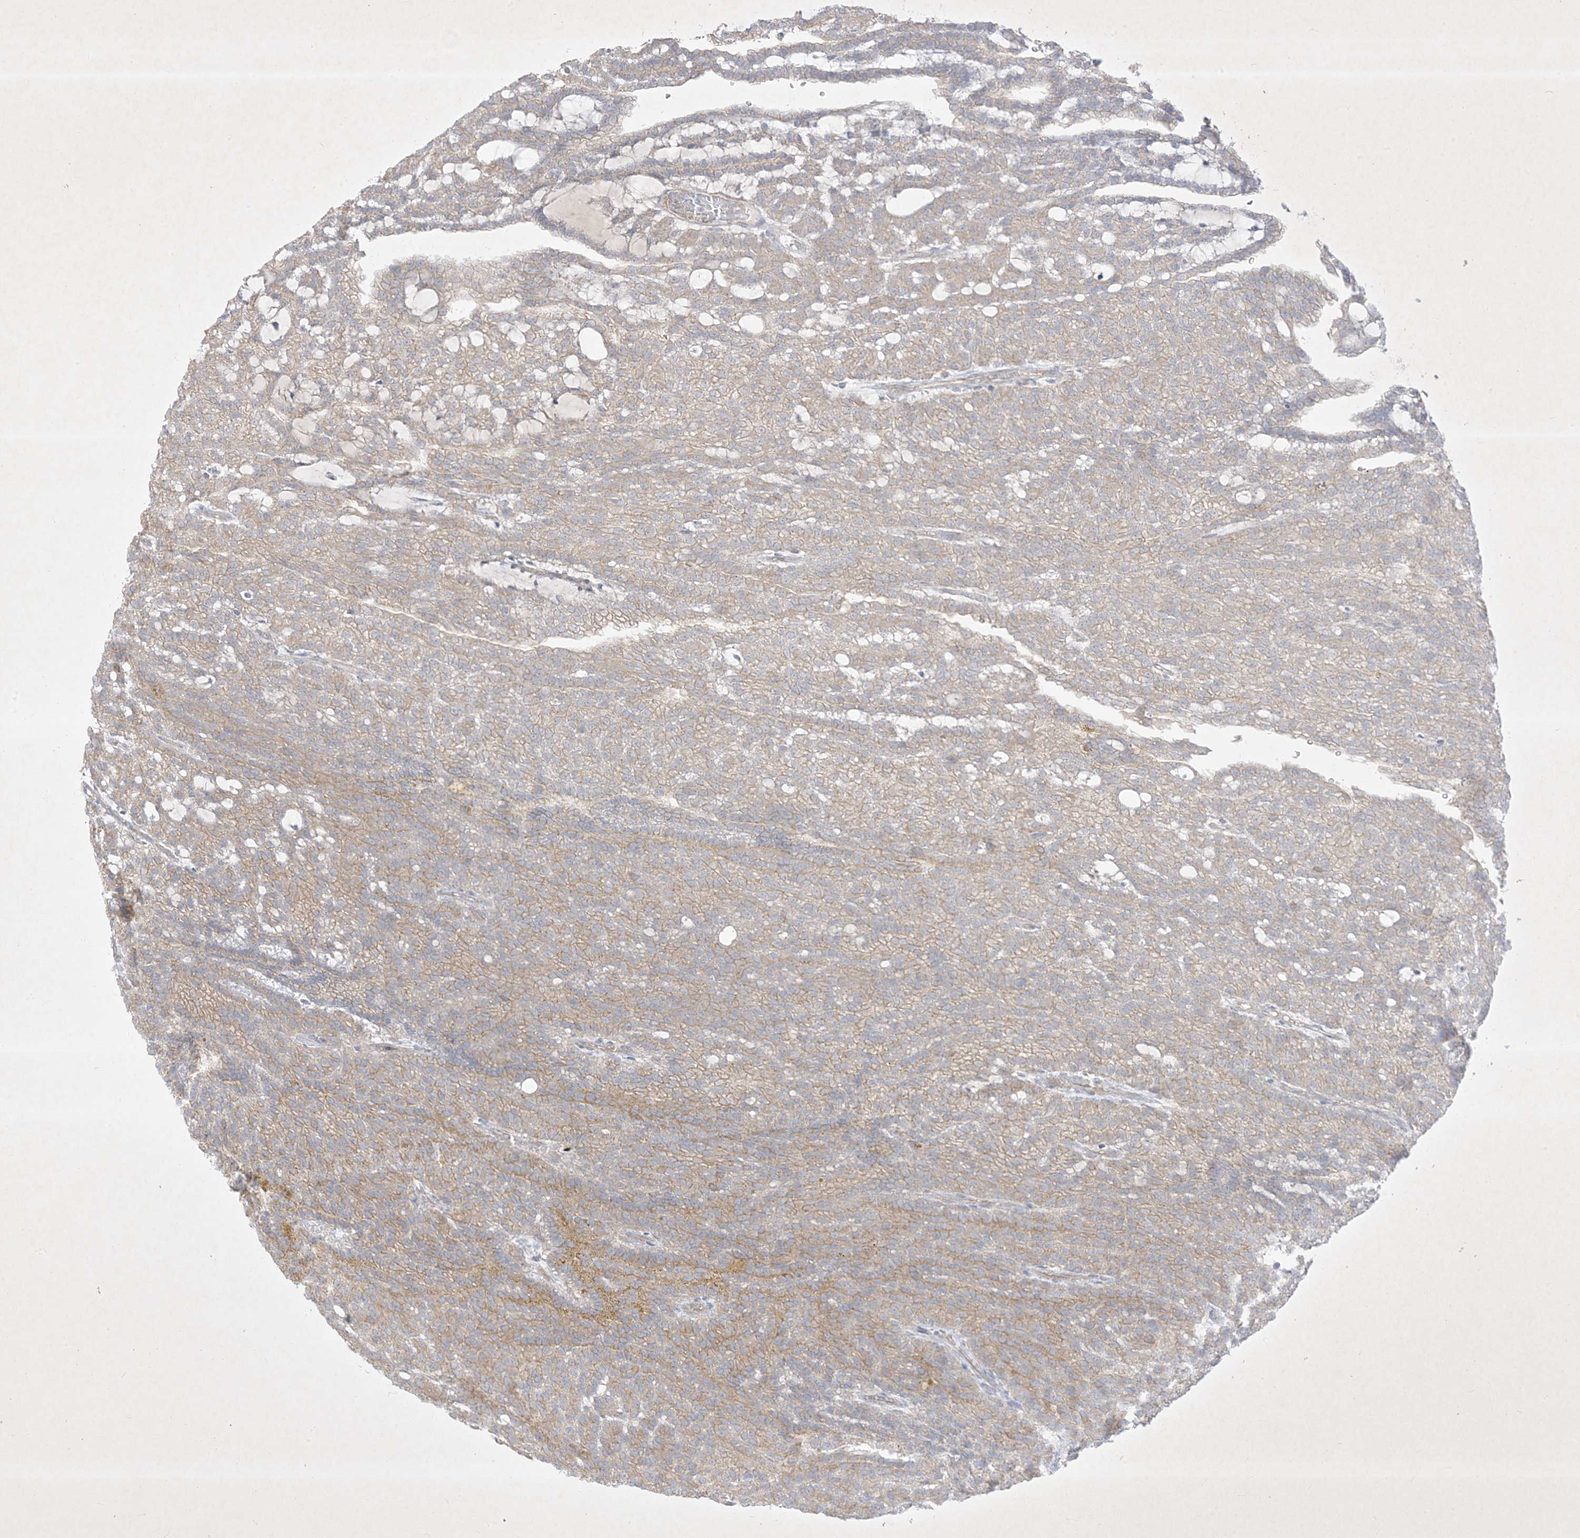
{"staining": {"intensity": "weak", "quantity": ">75%", "location": "cytoplasmic/membranous"}, "tissue": "renal cancer", "cell_type": "Tumor cells", "image_type": "cancer", "snomed": [{"axis": "morphology", "description": "Adenocarcinoma, NOS"}, {"axis": "topography", "description": "Kidney"}], "caption": "Protein staining exhibits weak cytoplasmic/membranous expression in approximately >75% of tumor cells in renal cancer.", "gene": "PLEKHA3", "patient": {"sex": "male", "age": 63}}